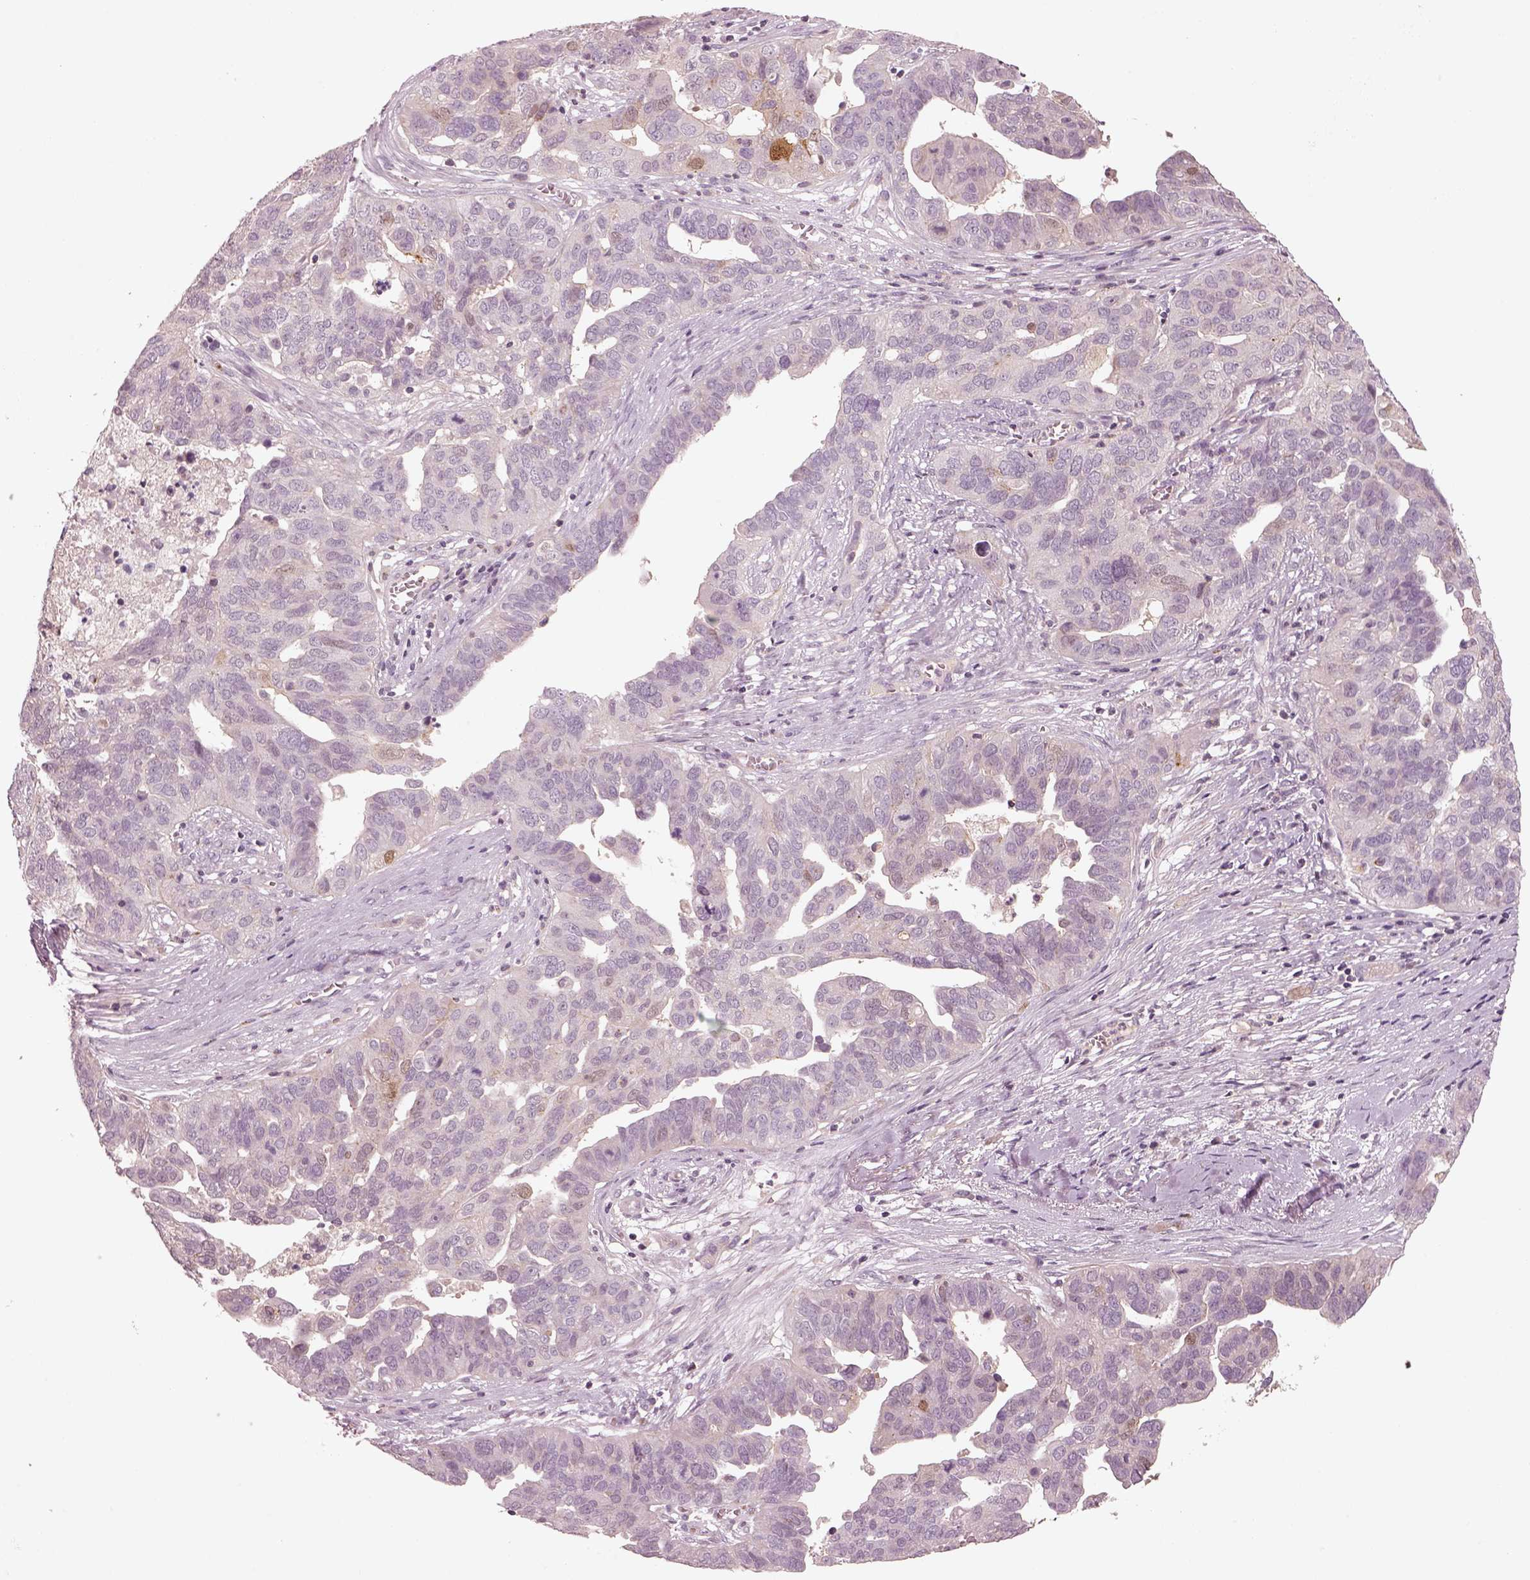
{"staining": {"intensity": "negative", "quantity": "none", "location": "none"}, "tissue": "ovarian cancer", "cell_type": "Tumor cells", "image_type": "cancer", "snomed": [{"axis": "morphology", "description": "Carcinoma, endometroid"}, {"axis": "topography", "description": "Soft tissue"}, {"axis": "topography", "description": "Ovary"}], "caption": "This is an immunohistochemistry image of endometroid carcinoma (ovarian). There is no positivity in tumor cells.", "gene": "SDCBP2", "patient": {"sex": "female", "age": 52}}